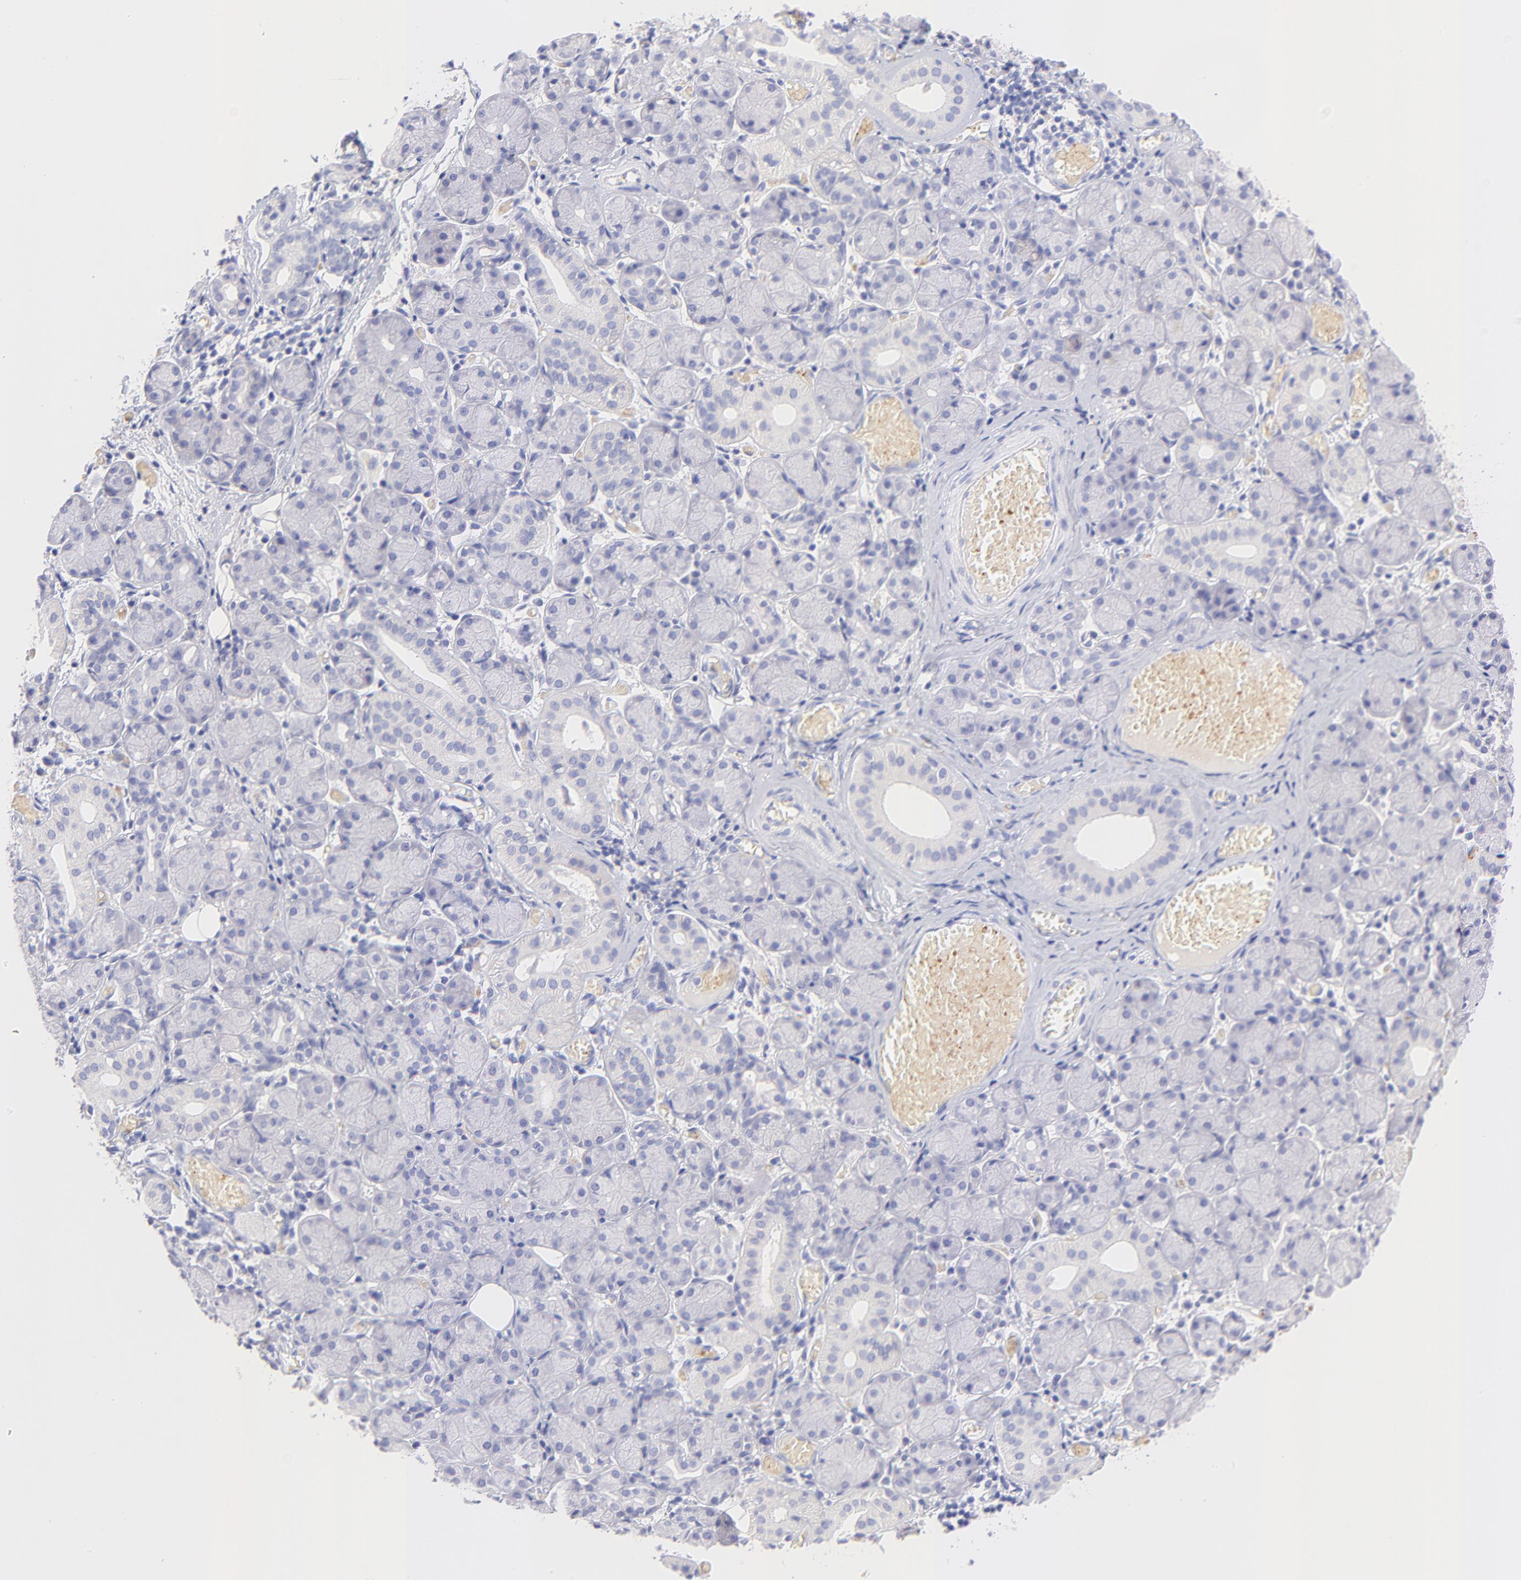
{"staining": {"intensity": "negative", "quantity": "none", "location": "none"}, "tissue": "salivary gland", "cell_type": "Glandular cells", "image_type": "normal", "snomed": [{"axis": "morphology", "description": "Normal tissue, NOS"}, {"axis": "topography", "description": "Salivary gland"}], "caption": "IHC image of normal human salivary gland stained for a protein (brown), which demonstrates no positivity in glandular cells. The staining is performed using DAB brown chromogen with nuclei counter-stained in using hematoxylin.", "gene": "FRMPD3", "patient": {"sex": "female", "age": 24}}